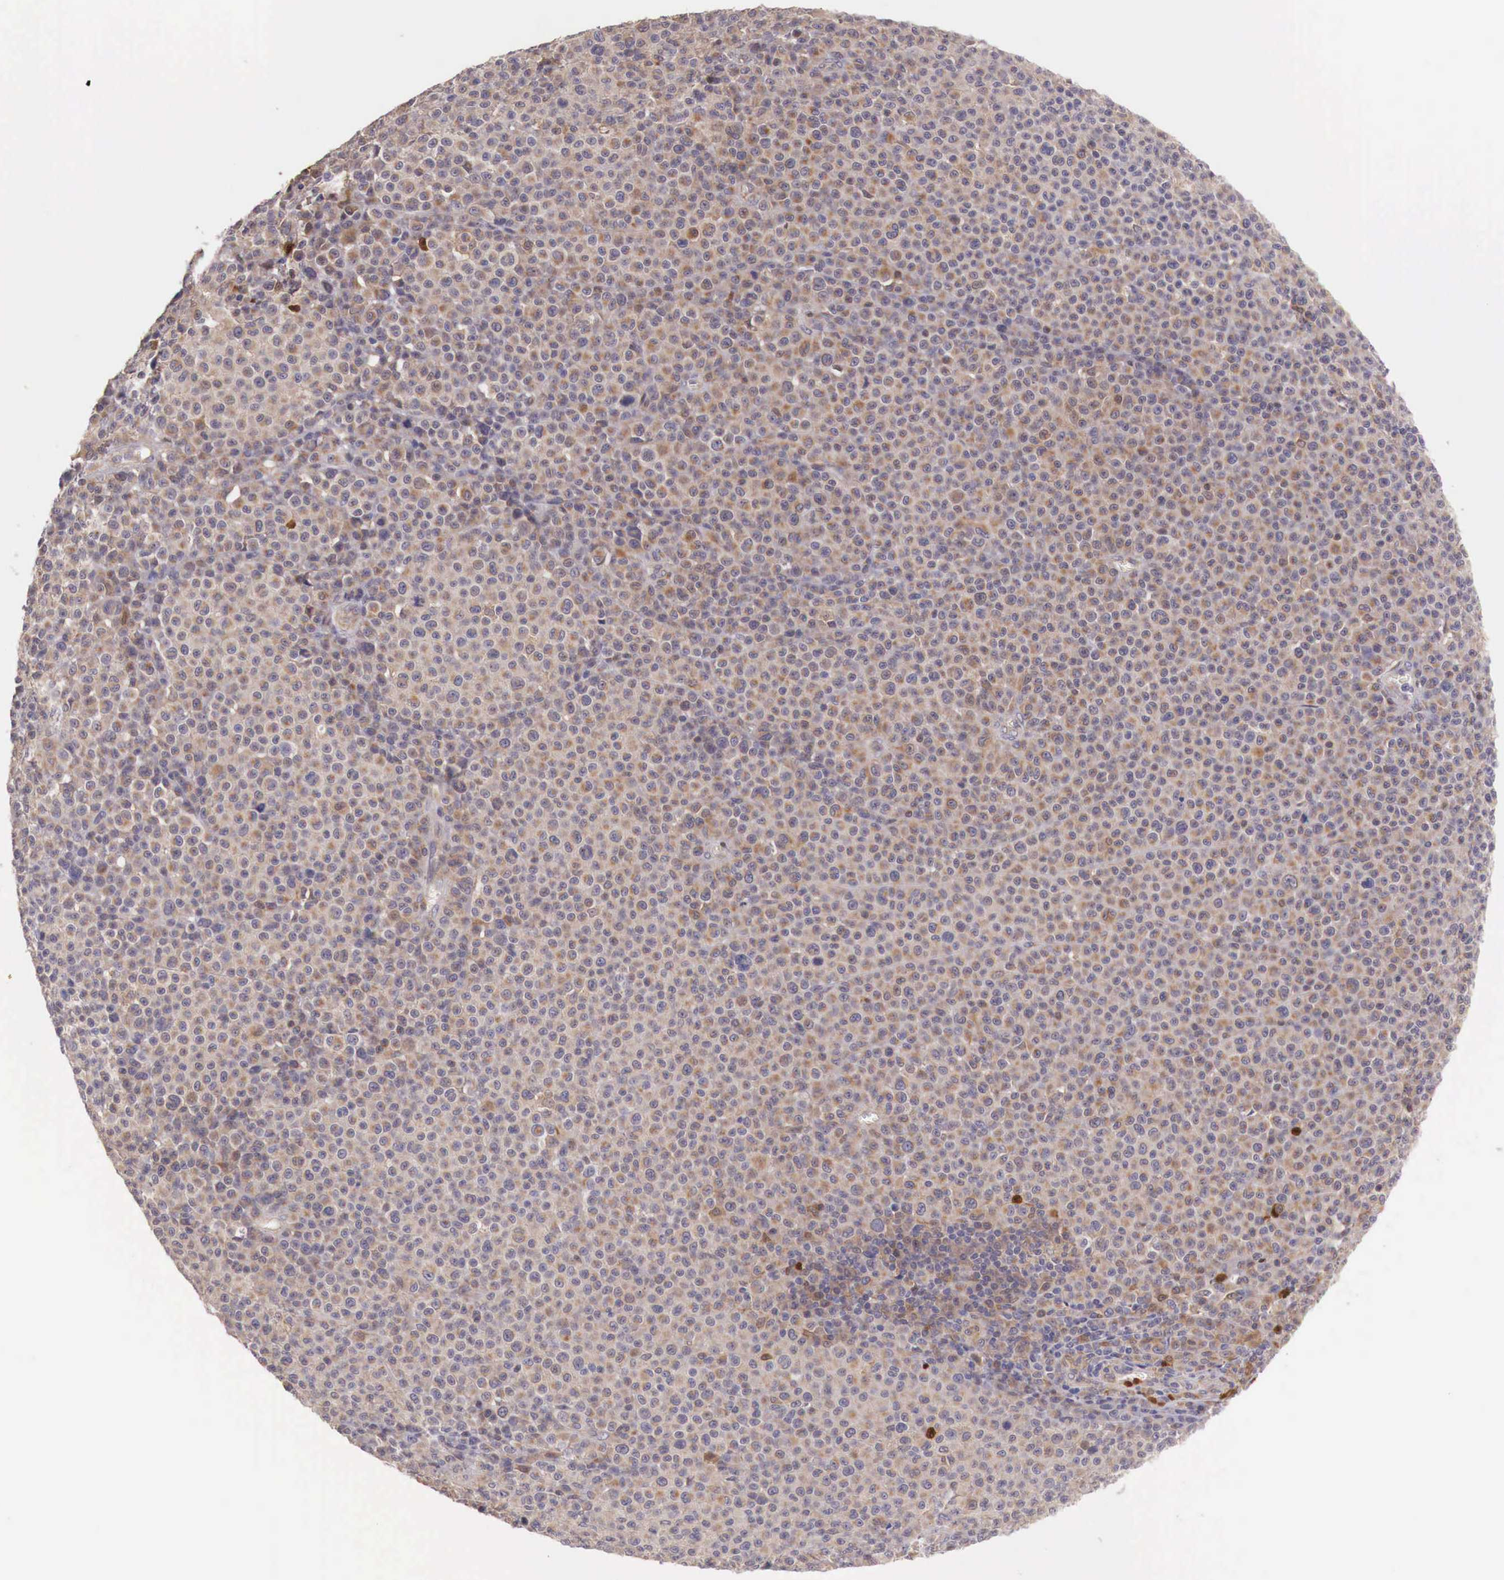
{"staining": {"intensity": "weak", "quantity": ">75%", "location": "cytoplasmic/membranous"}, "tissue": "melanoma", "cell_type": "Tumor cells", "image_type": "cancer", "snomed": [{"axis": "morphology", "description": "Malignant melanoma, Metastatic site"}, {"axis": "topography", "description": "Skin"}], "caption": "Approximately >75% of tumor cells in human melanoma demonstrate weak cytoplasmic/membranous protein expression as visualized by brown immunohistochemical staining.", "gene": "GAB2", "patient": {"sex": "male", "age": 32}}